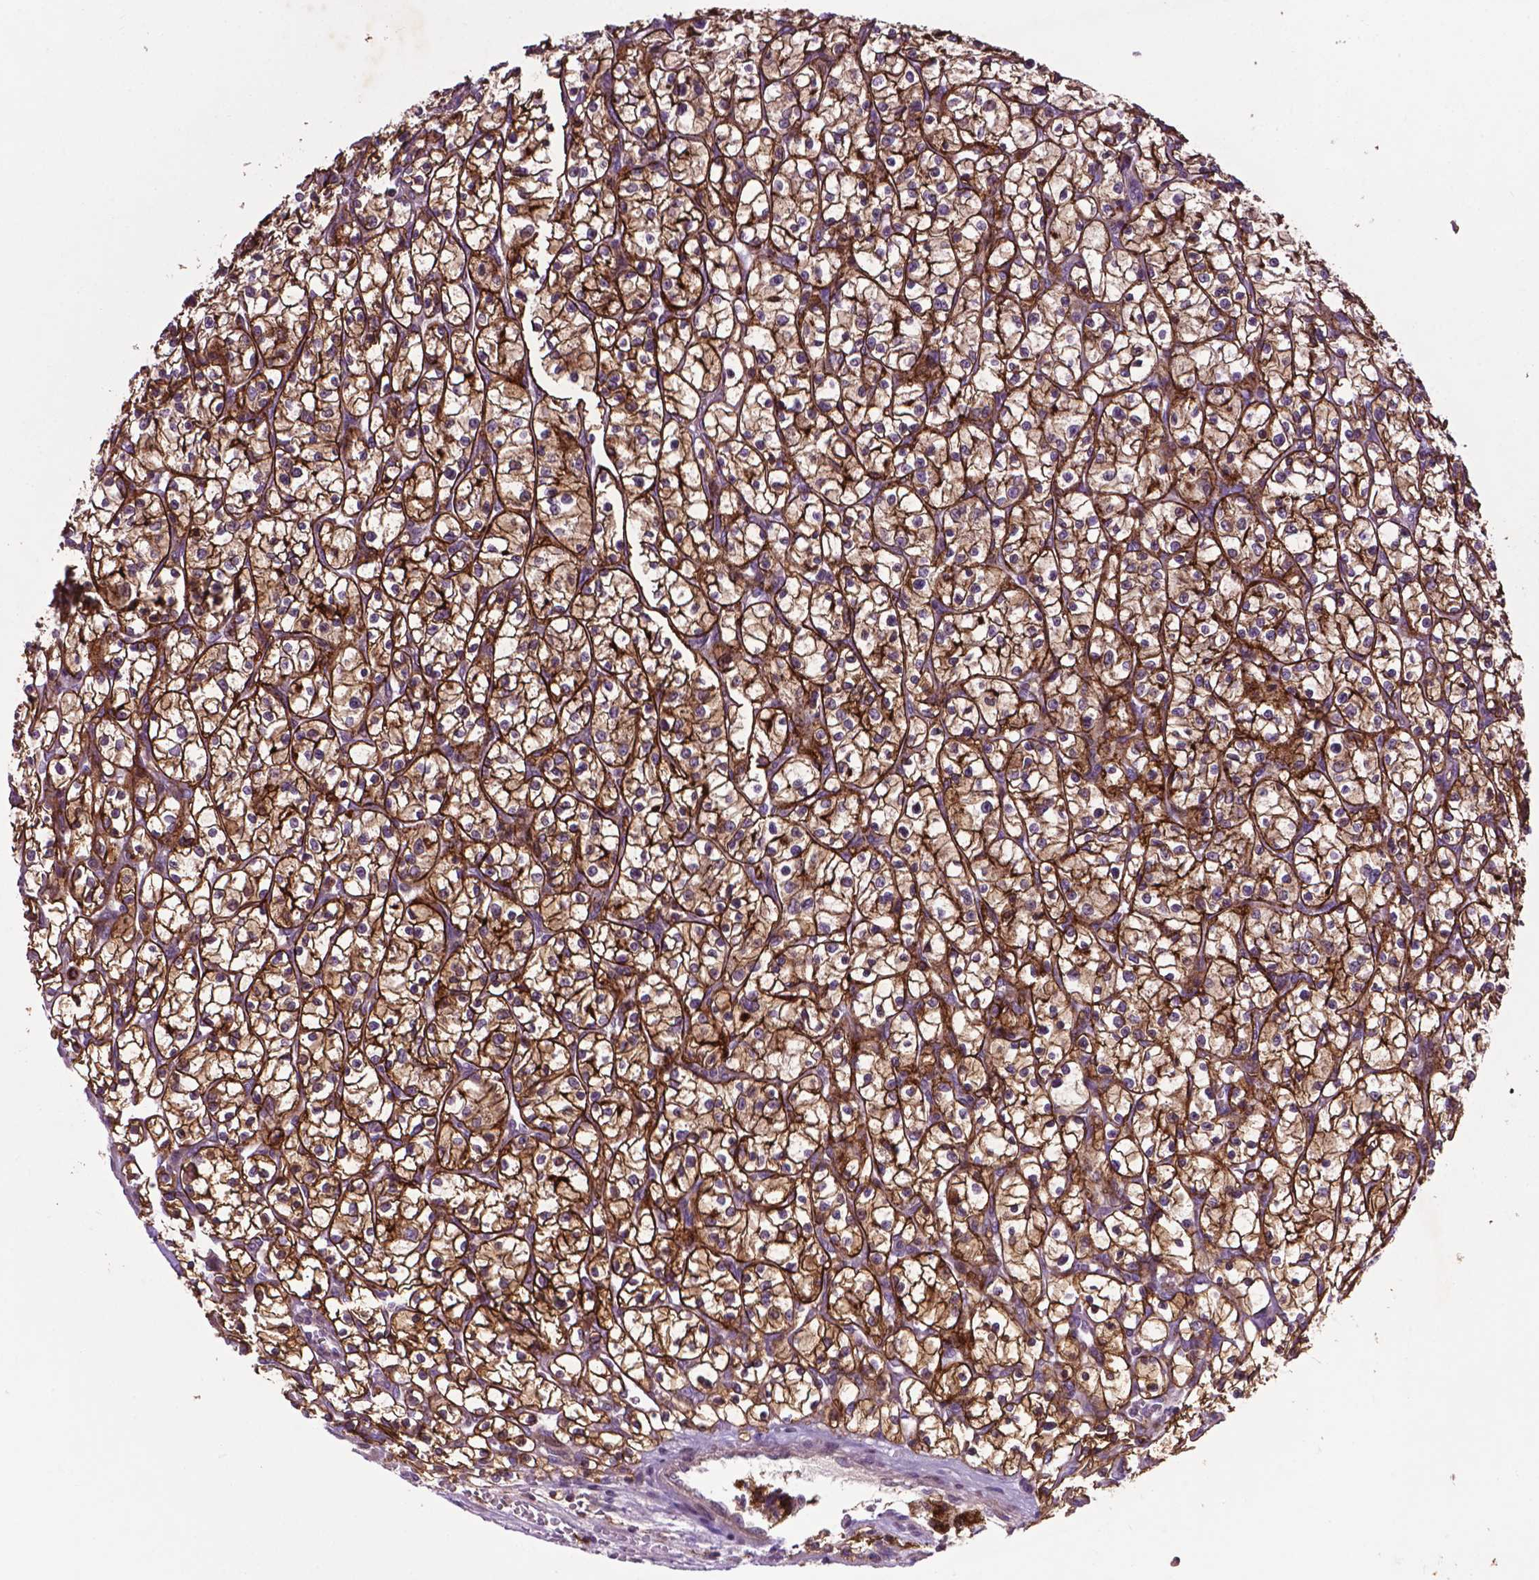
{"staining": {"intensity": "strong", "quantity": ">75%", "location": "cytoplasmic/membranous"}, "tissue": "renal cancer", "cell_type": "Tumor cells", "image_type": "cancer", "snomed": [{"axis": "morphology", "description": "Adenocarcinoma, NOS"}, {"axis": "topography", "description": "Kidney"}], "caption": "A high amount of strong cytoplasmic/membranous positivity is identified in about >75% of tumor cells in renal cancer (adenocarcinoma) tissue. Immunohistochemistry stains the protein in brown and the nuclei are stained blue.", "gene": "SPNS2", "patient": {"sex": "female", "age": 64}}